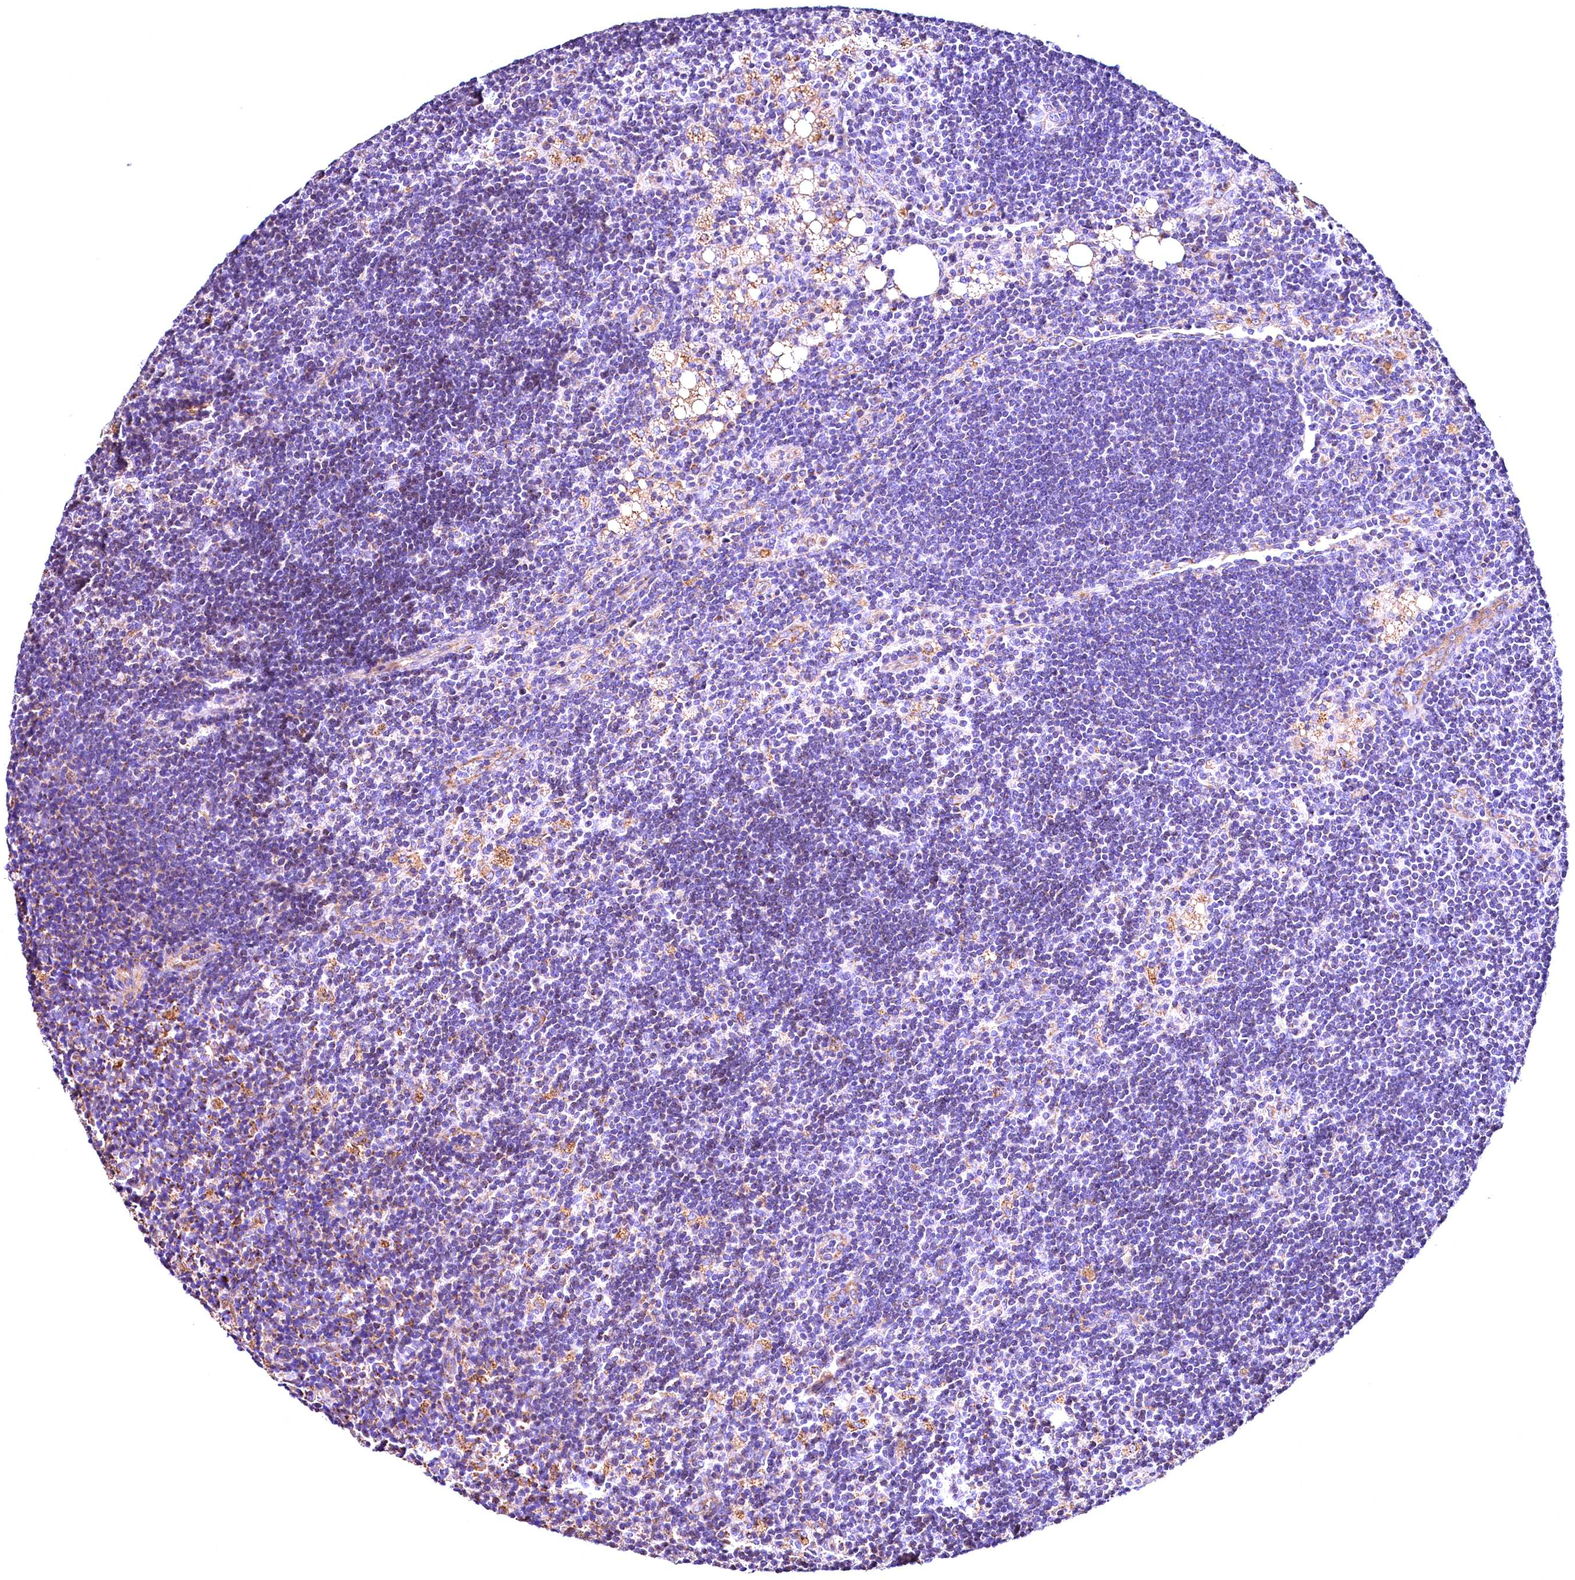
{"staining": {"intensity": "weak", "quantity": "<25%", "location": "cytoplasmic/membranous"}, "tissue": "lymph node", "cell_type": "Germinal center cells", "image_type": "normal", "snomed": [{"axis": "morphology", "description": "Normal tissue, NOS"}, {"axis": "topography", "description": "Lymph node"}], "caption": "Benign lymph node was stained to show a protein in brown. There is no significant positivity in germinal center cells.", "gene": "ACAA2", "patient": {"sex": "male", "age": 24}}